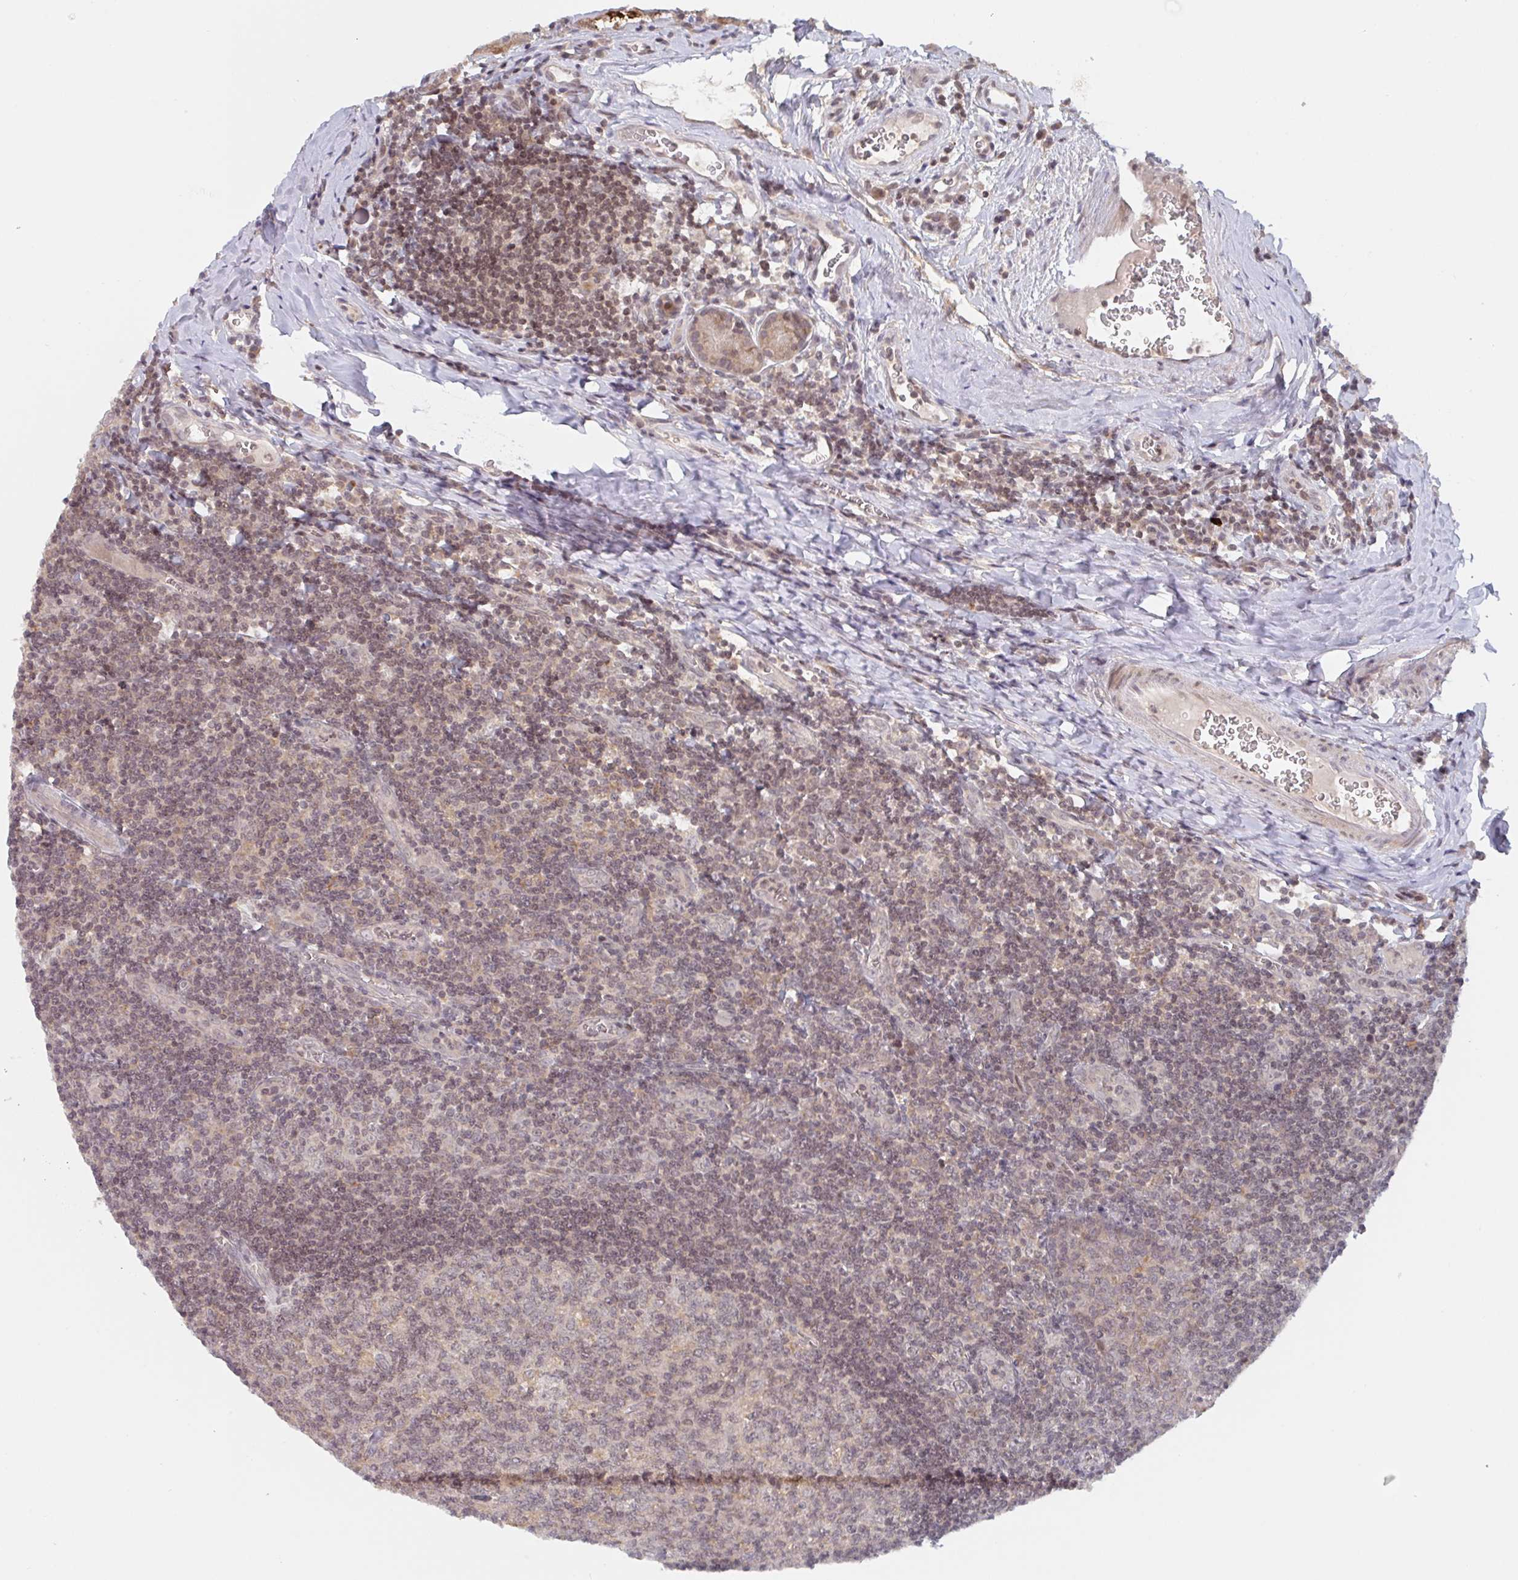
{"staining": {"intensity": "weak", "quantity": "<25%", "location": "nuclear"}, "tissue": "tonsil", "cell_type": "Germinal center cells", "image_type": "normal", "snomed": [{"axis": "morphology", "description": "Normal tissue, NOS"}, {"axis": "morphology", "description": "Inflammation, NOS"}, {"axis": "topography", "description": "Tonsil"}], "caption": "This is an IHC histopathology image of benign tonsil. There is no positivity in germinal center cells.", "gene": "DCST1", "patient": {"sex": "female", "age": 31}}